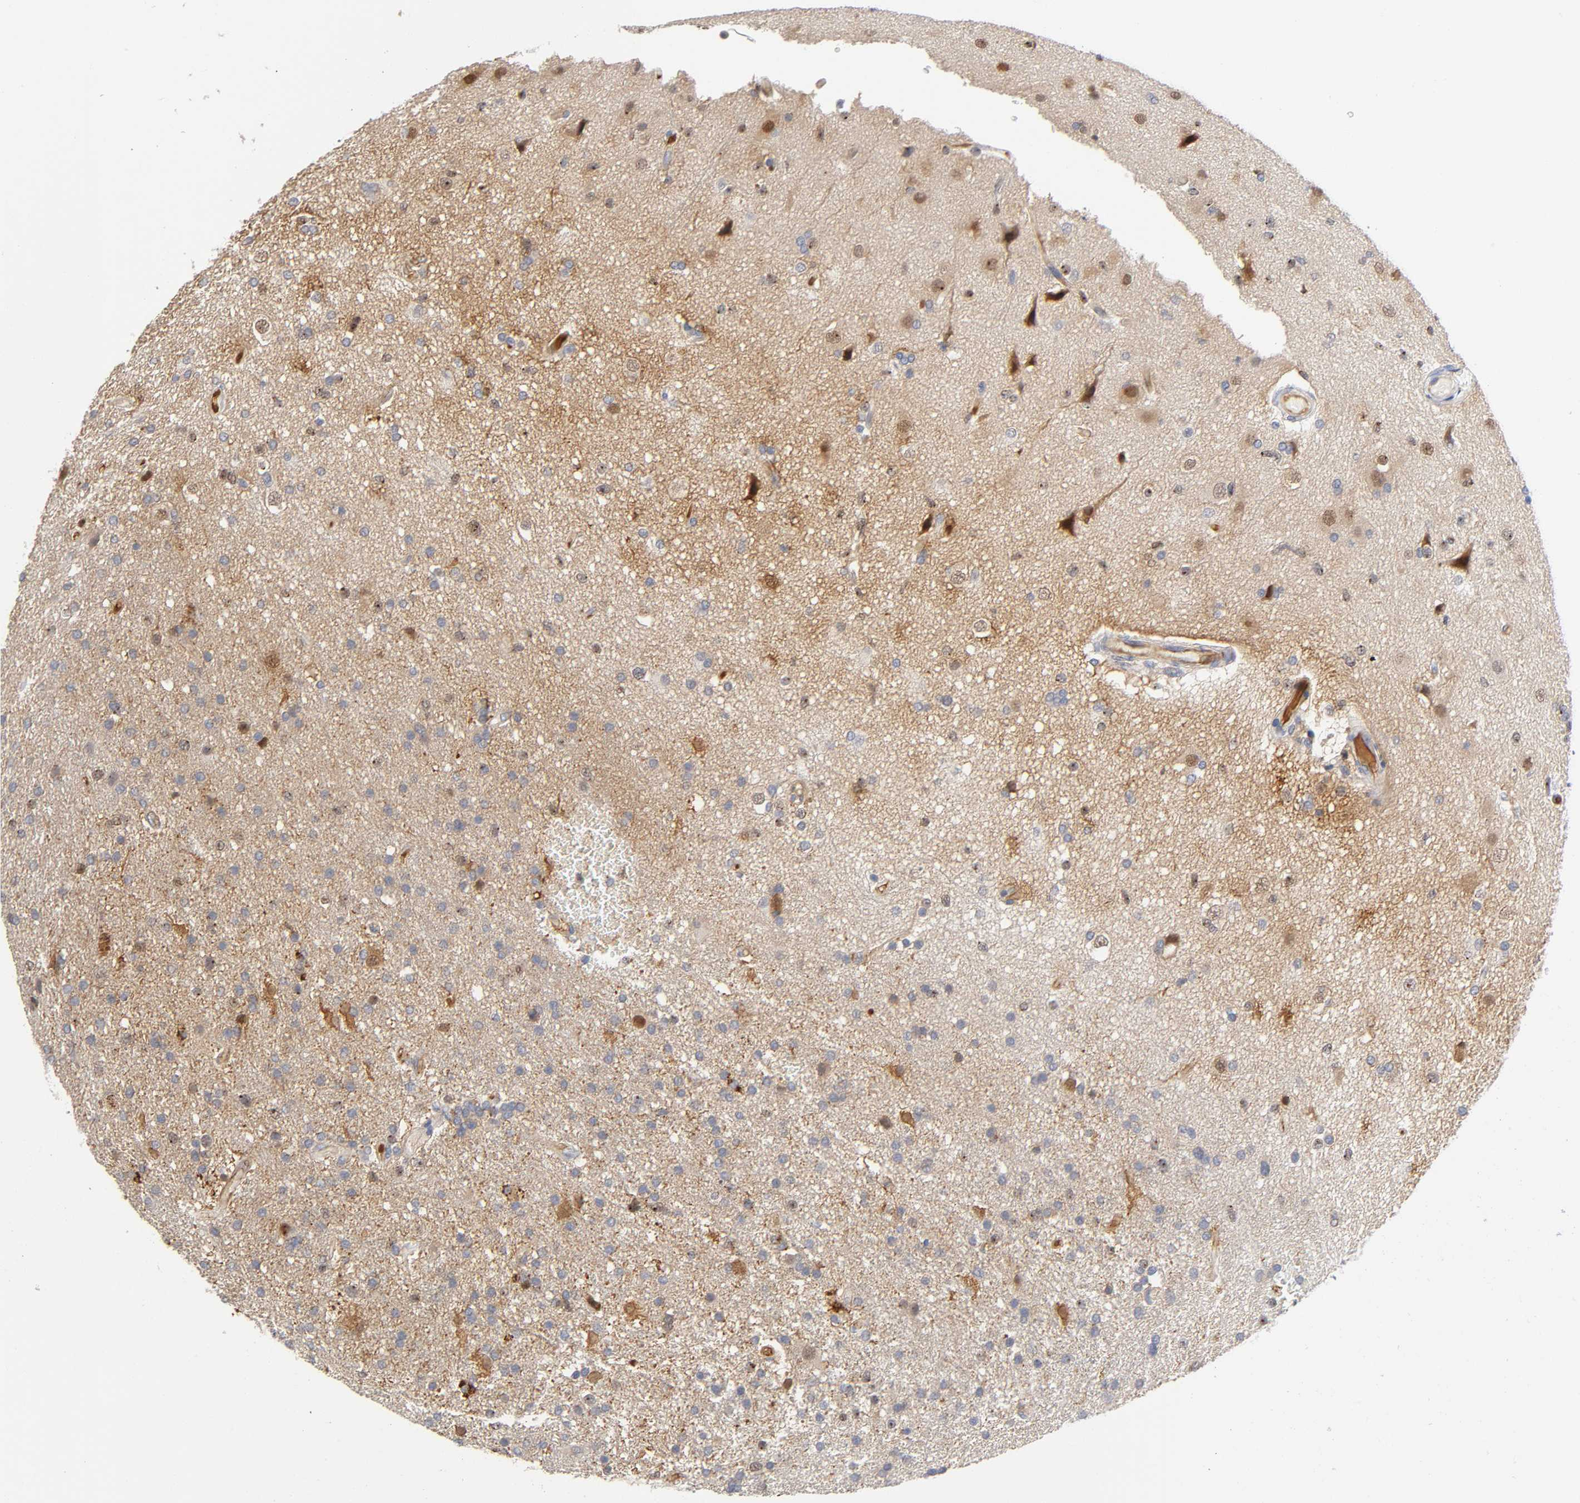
{"staining": {"intensity": "moderate", "quantity": "25%-75%", "location": "cytoplasmic/membranous,nuclear"}, "tissue": "glioma", "cell_type": "Tumor cells", "image_type": "cancer", "snomed": [{"axis": "morphology", "description": "Glioma, malignant, High grade"}, {"axis": "topography", "description": "Brain"}], "caption": "Malignant high-grade glioma stained for a protein demonstrates moderate cytoplasmic/membranous and nuclear positivity in tumor cells.", "gene": "NOVA1", "patient": {"sex": "male", "age": 33}}